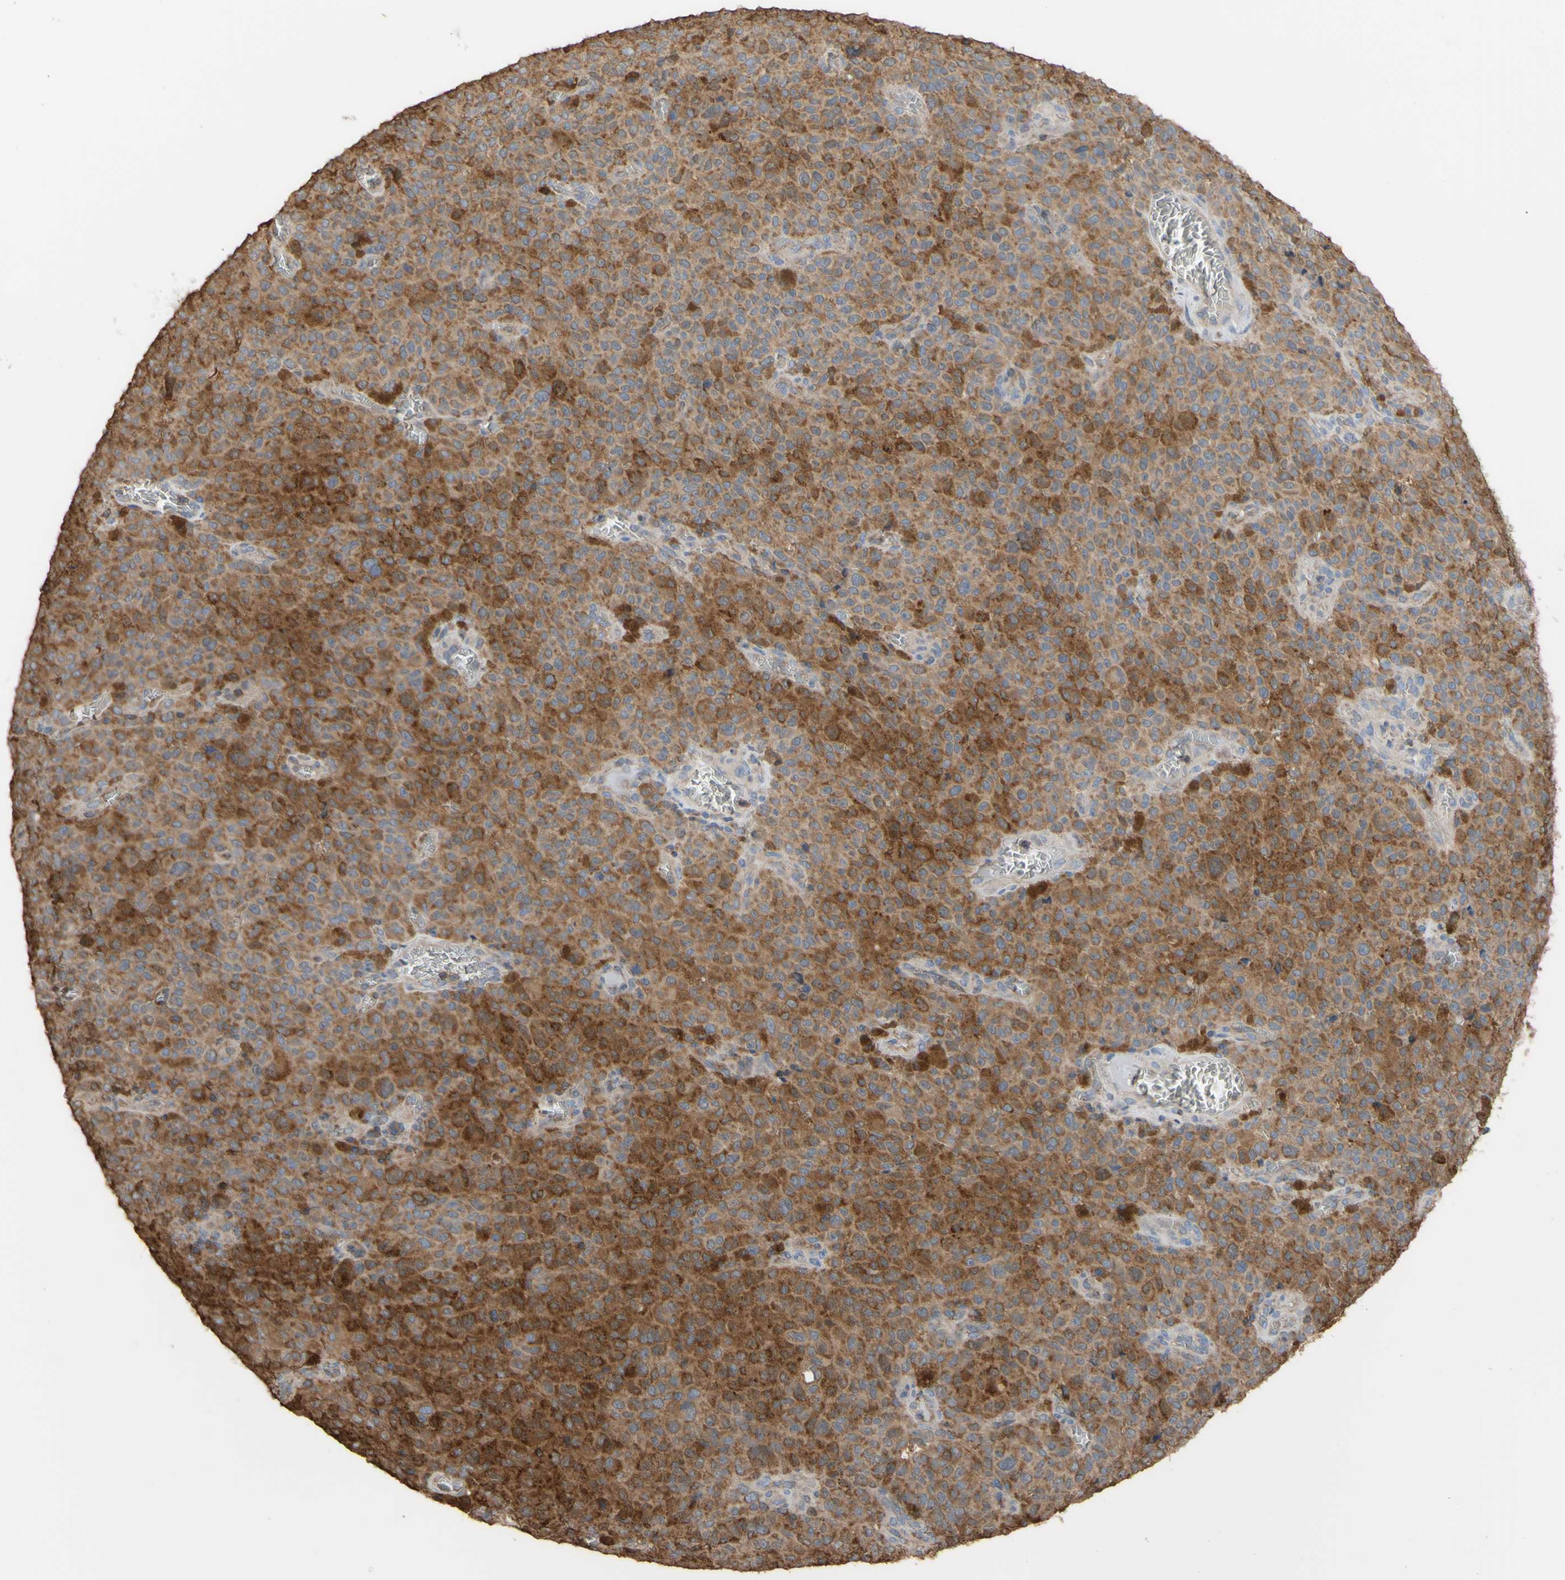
{"staining": {"intensity": "moderate", "quantity": ">75%", "location": "cytoplasmic/membranous"}, "tissue": "melanoma", "cell_type": "Tumor cells", "image_type": "cancer", "snomed": [{"axis": "morphology", "description": "Malignant melanoma, NOS"}, {"axis": "topography", "description": "Skin"}], "caption": "Moderate cytoplasmic/membranous positivity is seen in approximately >75% of tumor cells in malignant melanoma.", "gene": "ALDH9A1", "patient": {"sex": "female", "age": 82}}